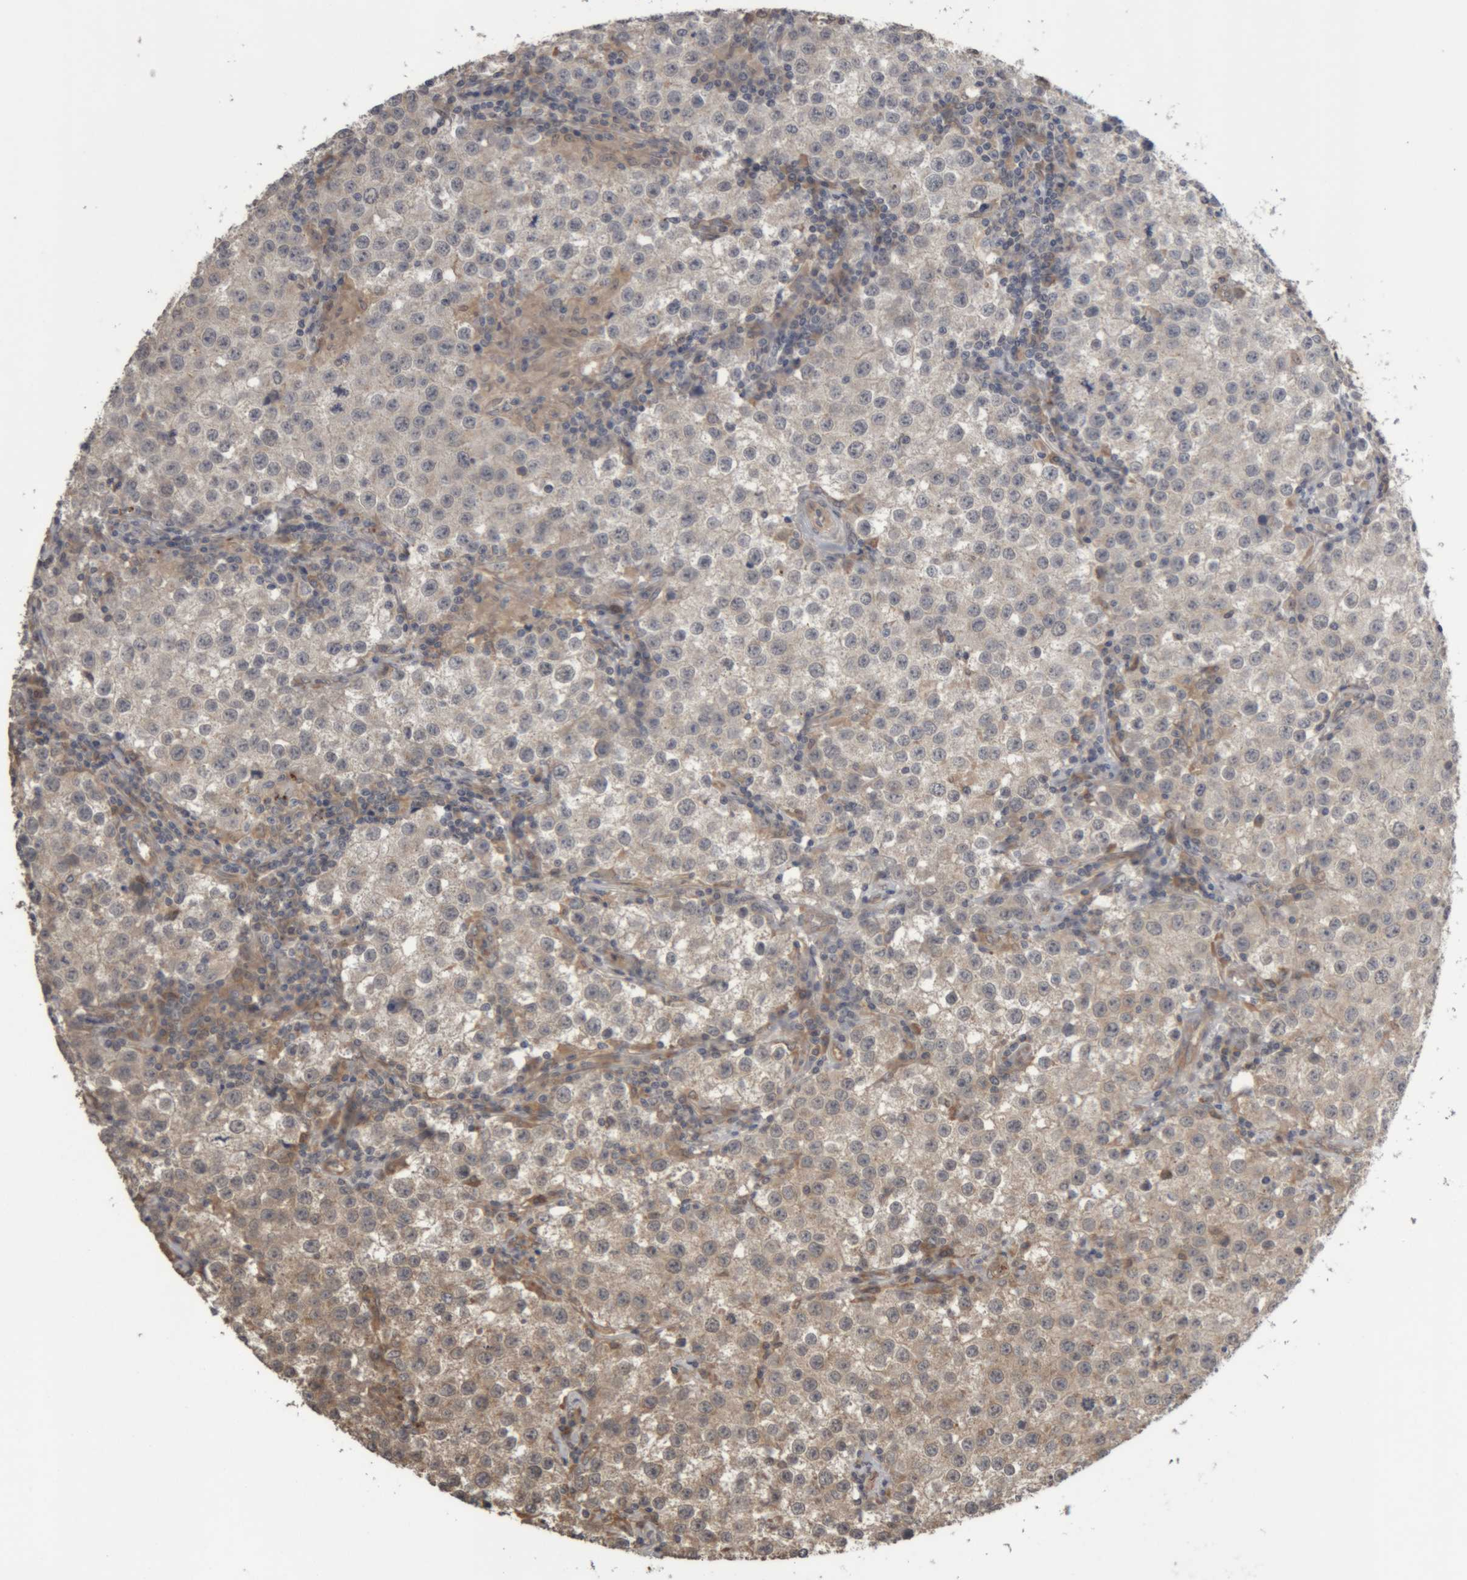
{"staining": {"intensity": "weak", "quantity": "25%-75%", "location": "cytoplasmic/membranous"}, "tissue": "testis cancer", "cell_type": "Tumor cells", "image_type": "cancer", "snomed": [{"axis": "morphology", "description": "Seminoma, NOS"}, {"axis": "morphology", "description": "Carcinoma, Embryonal, NOS"}, {"axis": "topography", "description": "Testis"}], "caption": "Testis seminoma was stained to show a protein in brown. There is low levels of weak cytoplasmic/membranous expression in approximately 25%-75% of tumor cells.", "gene": "TMED7", "patient": {"sex": "male", "age": 43}}